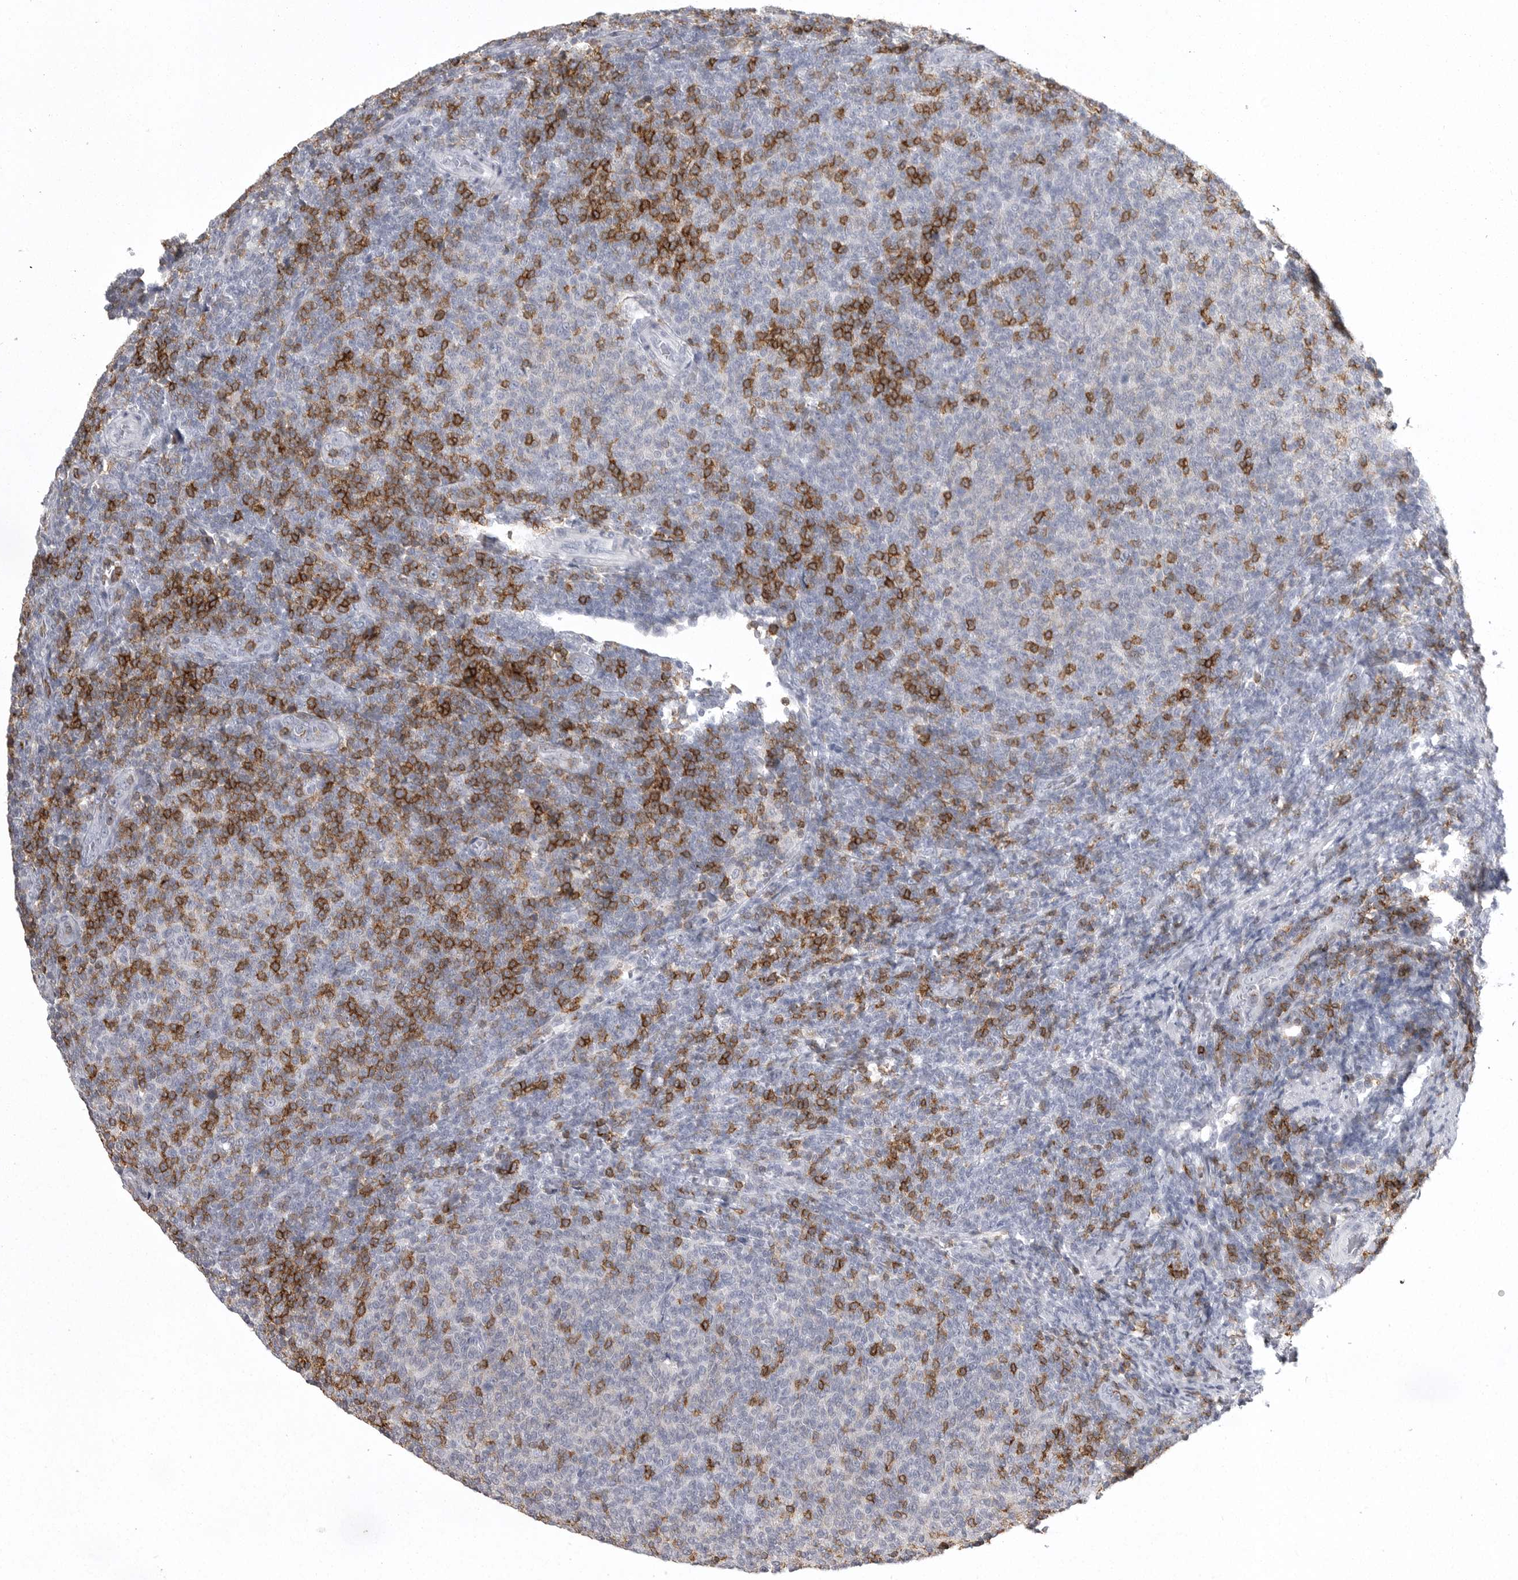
{"staining": {"intensity": "negative", "quantity": "none", "location": "none"}, "tissue": "lymphoma", "cell_type": "Tumor cells", "image_type": "cancer", "snomed": [{"axis": "morphology", "description": "Malignant lymphoma, non-Hodgkin's type, Low grade"}, {"axis": "topography", "description": "Lymph node"}], "caption": "This is an IHC micrograph of human low-grade malignant lymphoma, non-Hodgkin's type. There is no positivity in tumor cells.", "gene": "ITGAL", "patient": {"sex": "male", "age": 66}}